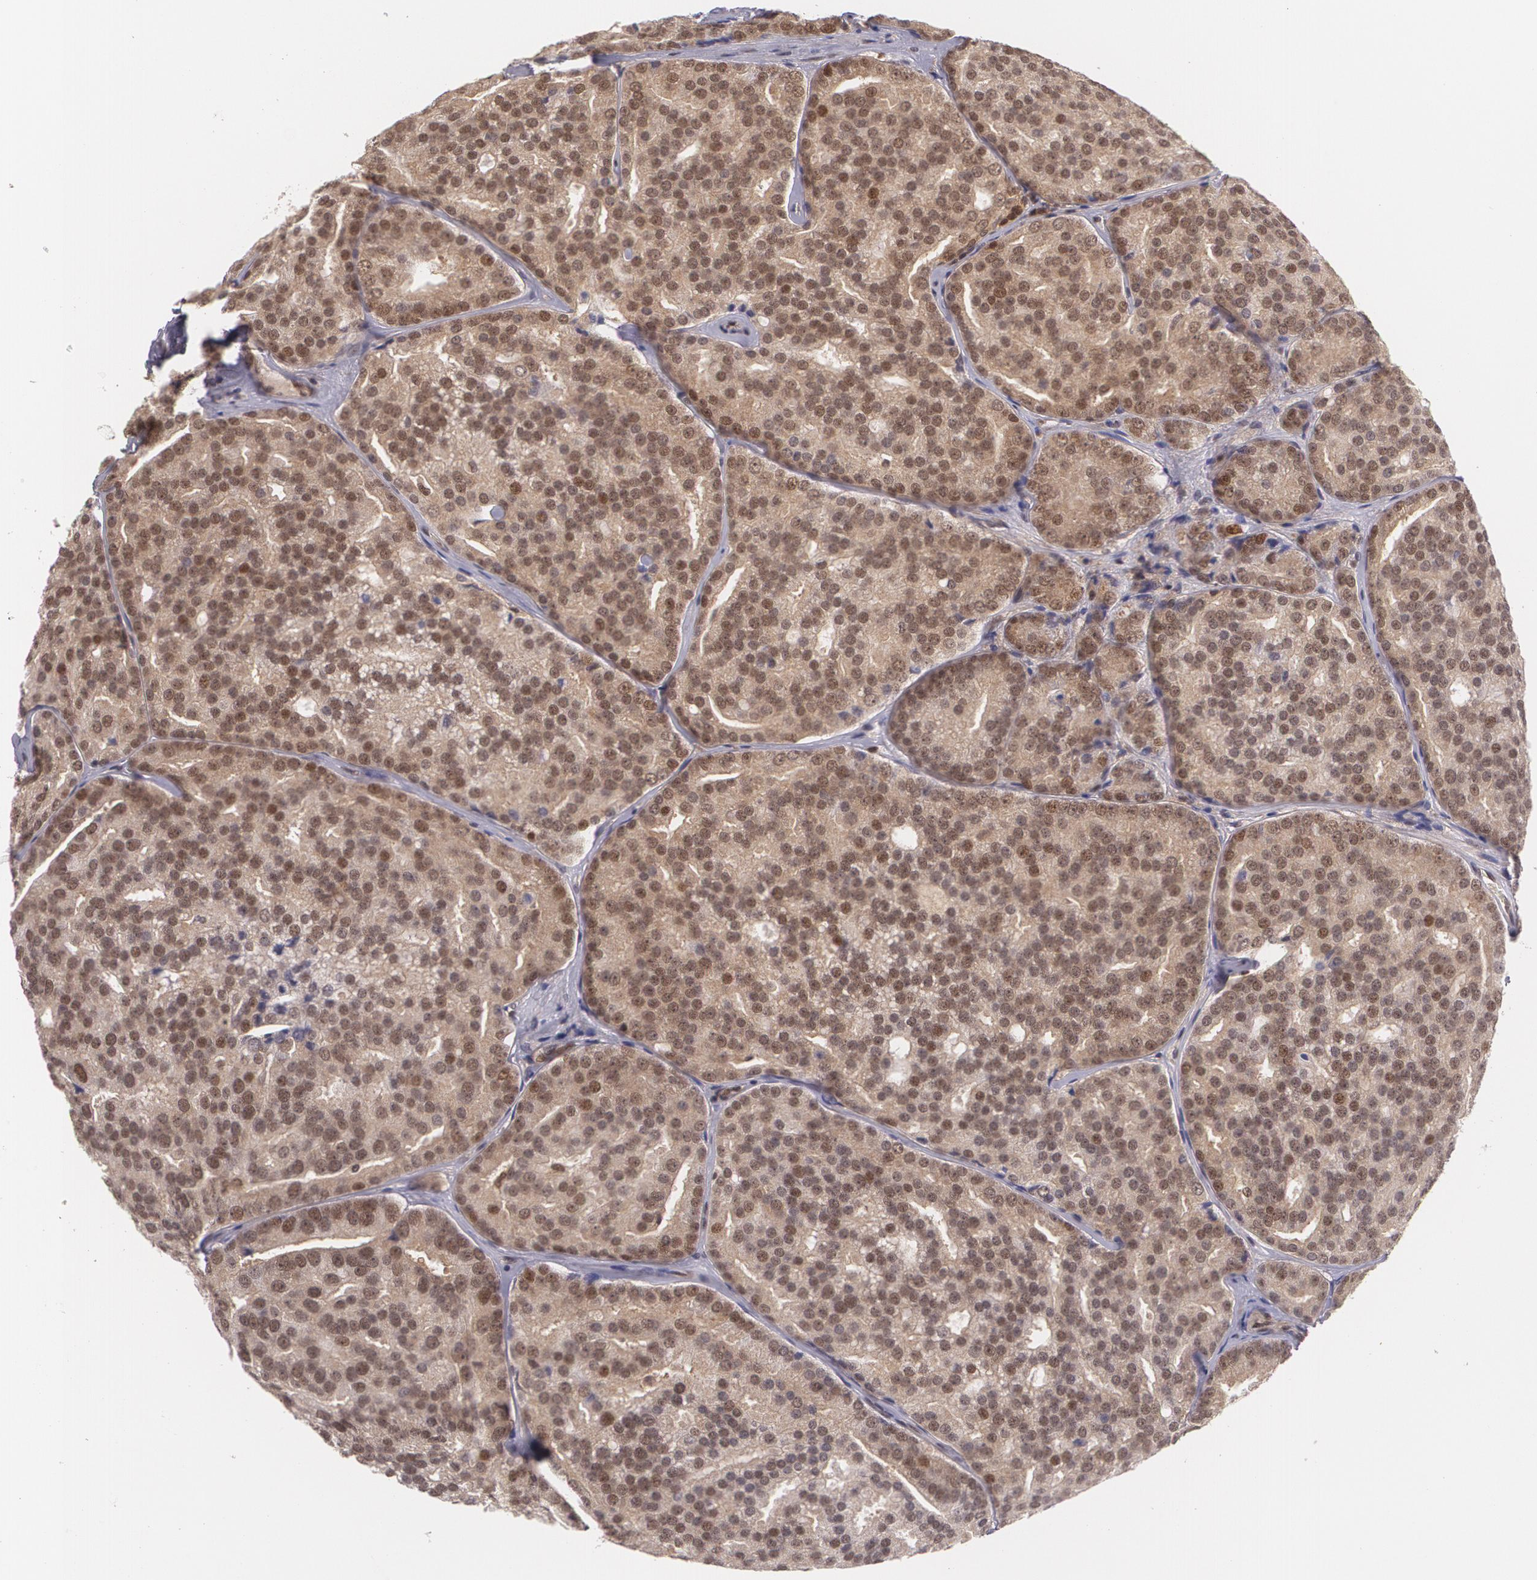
{"staining": {"intensity": "moderate", "quantity": ">75%", "location": "cytoplasmic/membranous,nuclear"}, "tissue": "prostate cancer", "cell_type": "Tumor cells", "image_type": "cancer", "snomed": [{"axis": "morphology", "description": "Adenocarcinoma, High grade"}, {"axis": "topography", "description": "Prostate"}], "caption": "The image demonstrates a brown stain indicating the presence of a protein in the cytoplasmic/membranous and nuclear of tumor cells in prostate adenocarcinoma (high-grade). The staining was performed using DAB, with brown indicating positive protein expression. Nuclei are stained blue with hematoxylin.", "gene": "CUL2", "patient": {"sex": "male", "age": 64}}